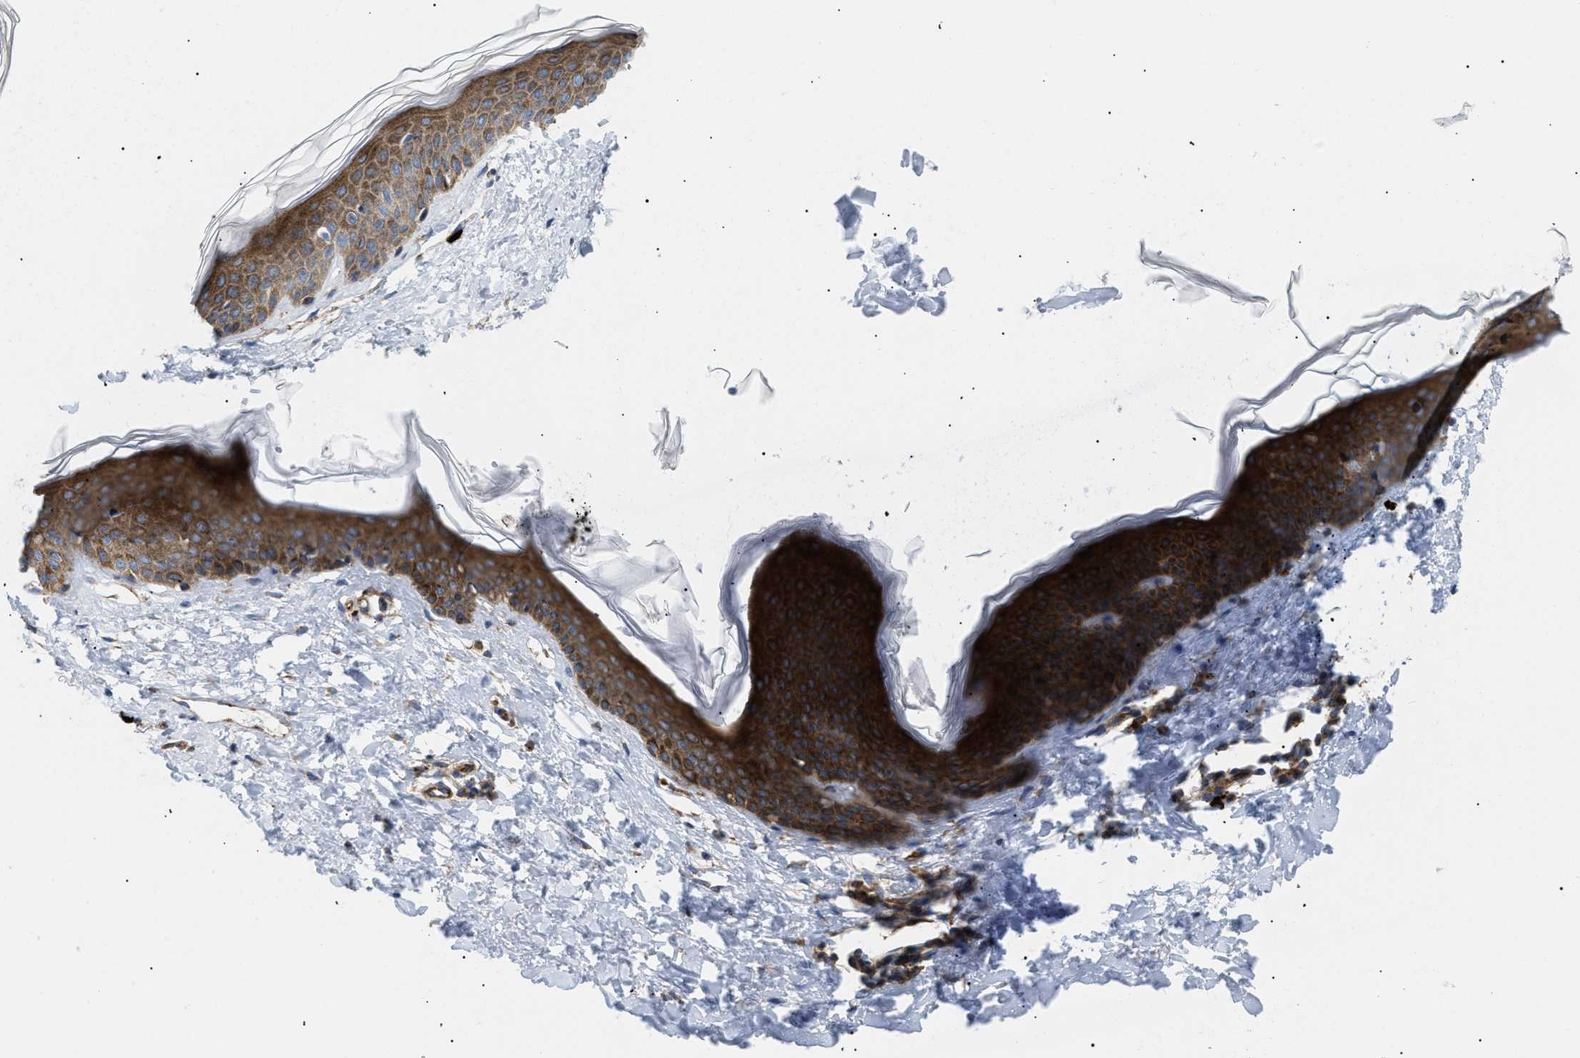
{"staining": {"intensity": "moderate", "quantity": ">75%", "location": "cytoplasmic/membranous"}, "tissue": "skin", "cell_type": "Fibroblasts", "image_type": "normal", "snomed": [{"axis": "morphology", "description": "Normal tissue, NOS"}, {"axis": "topography", "description": "Skin"}], "caption": "High-magnification brightfield microscopy of unremarkable skin stained with DAB (3,3'-diaminobenzidine) (brown) and counterstained with hematoxylin (blue). fibroblasts exhibit moderate cytoplasmic/membranous expression is appreciated in about>75% of cells.", "gene": "DCTN4", "patient": {"sex": "female", "age": 17}}